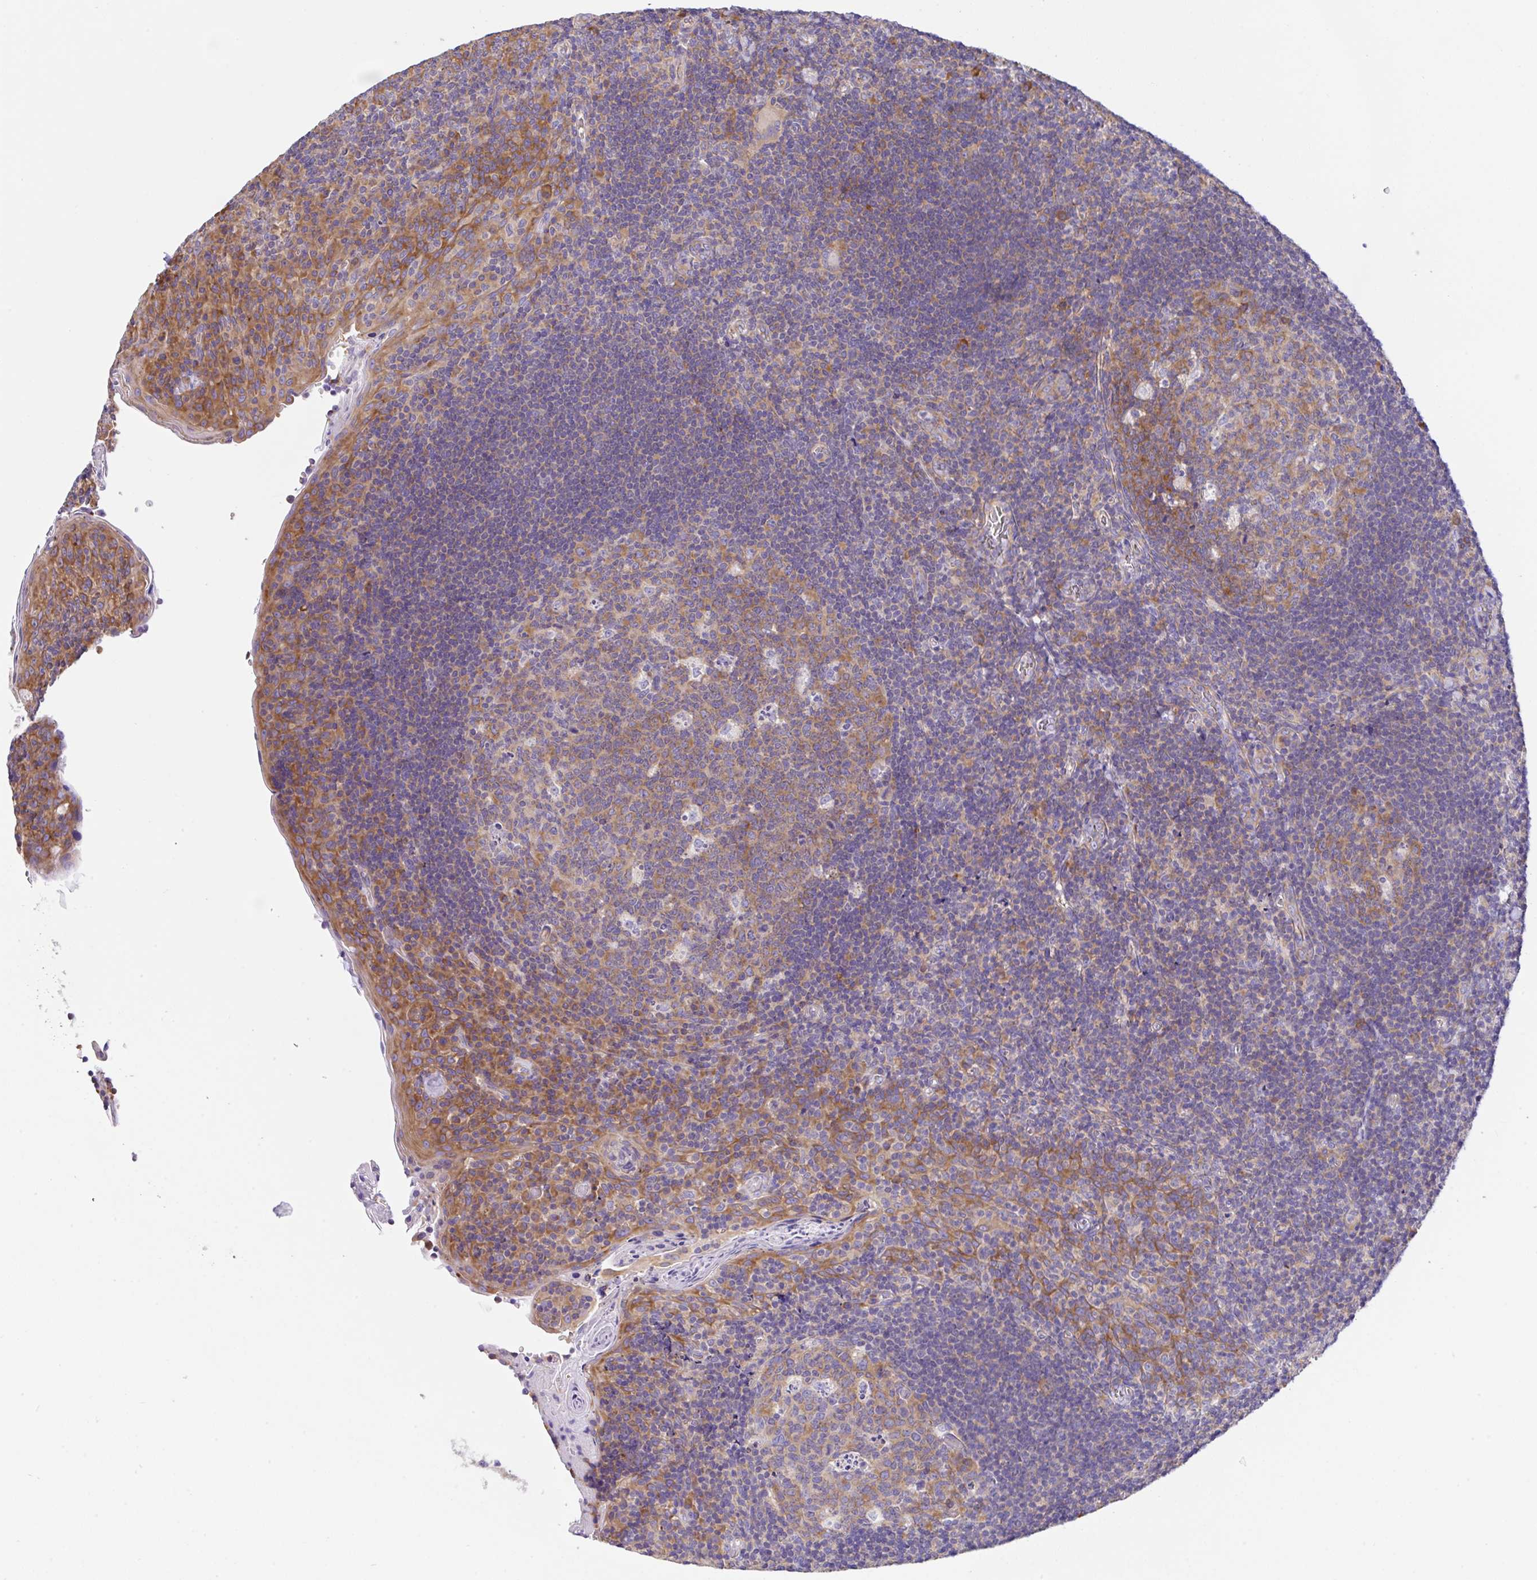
{"staining": {"intensity": "moderate", "quantity": "25%-75%", "location": "cytoplasmic/membranous"}, "tissue": "tonsil", "cell_type": "Germinal center cells", "image_type": "normal", "snomed": [{"axis": "morphology", "description": "Normal tissue, NOS"}, {"axis": "topography", "description": "Tonsil"}], "caption": "Immunohistochemistry micrograph of normal tonsil: tonsil stained using IHC exhibits medium levels of moderate protein expression localized specifically in the cytoplasmic/membranous of germinal center cells, appearing as a cytoplasmic/membranous brown color.", "gene": "GFPT2", "patient": {"sex": "male", "age": 17}}